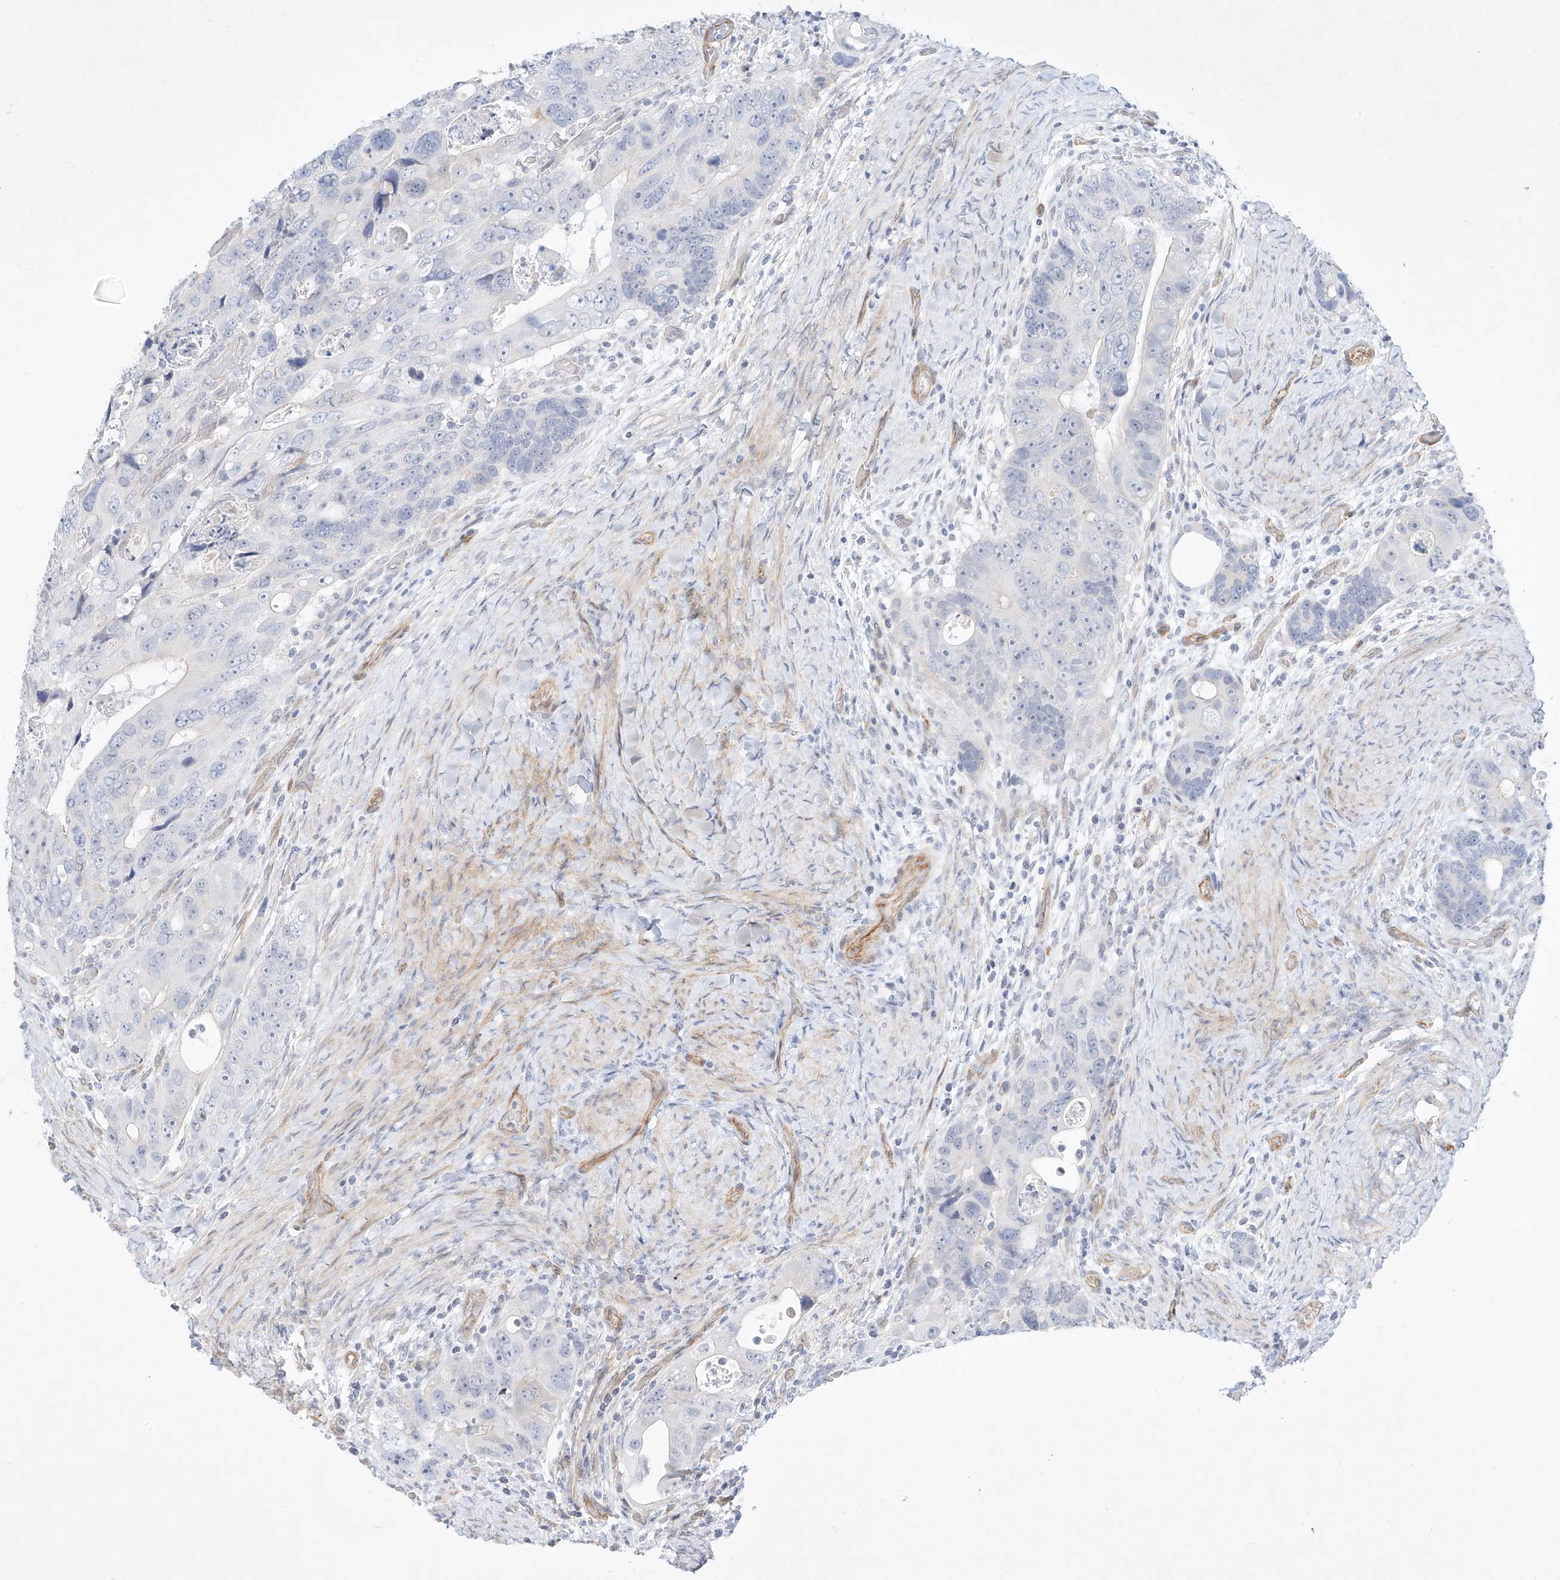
{"staining": {"intensity": "negative", "quantity": "none", "location": "none"}, "tissue": "colorectal cancer", "cell_type": "Tumor cells", "image_type": "cancer", "snomed": [{"axis": "morphology", "description": "Adenocarcinoma, NOS"}, {"axis": "topography", "description": "Rectum"}], "caption": "Tumor cells show no significant protein expression in adenocarcinoma (colorectal).", "gene": "REEP2", "patient": {"sex": "male", "age": 59}}